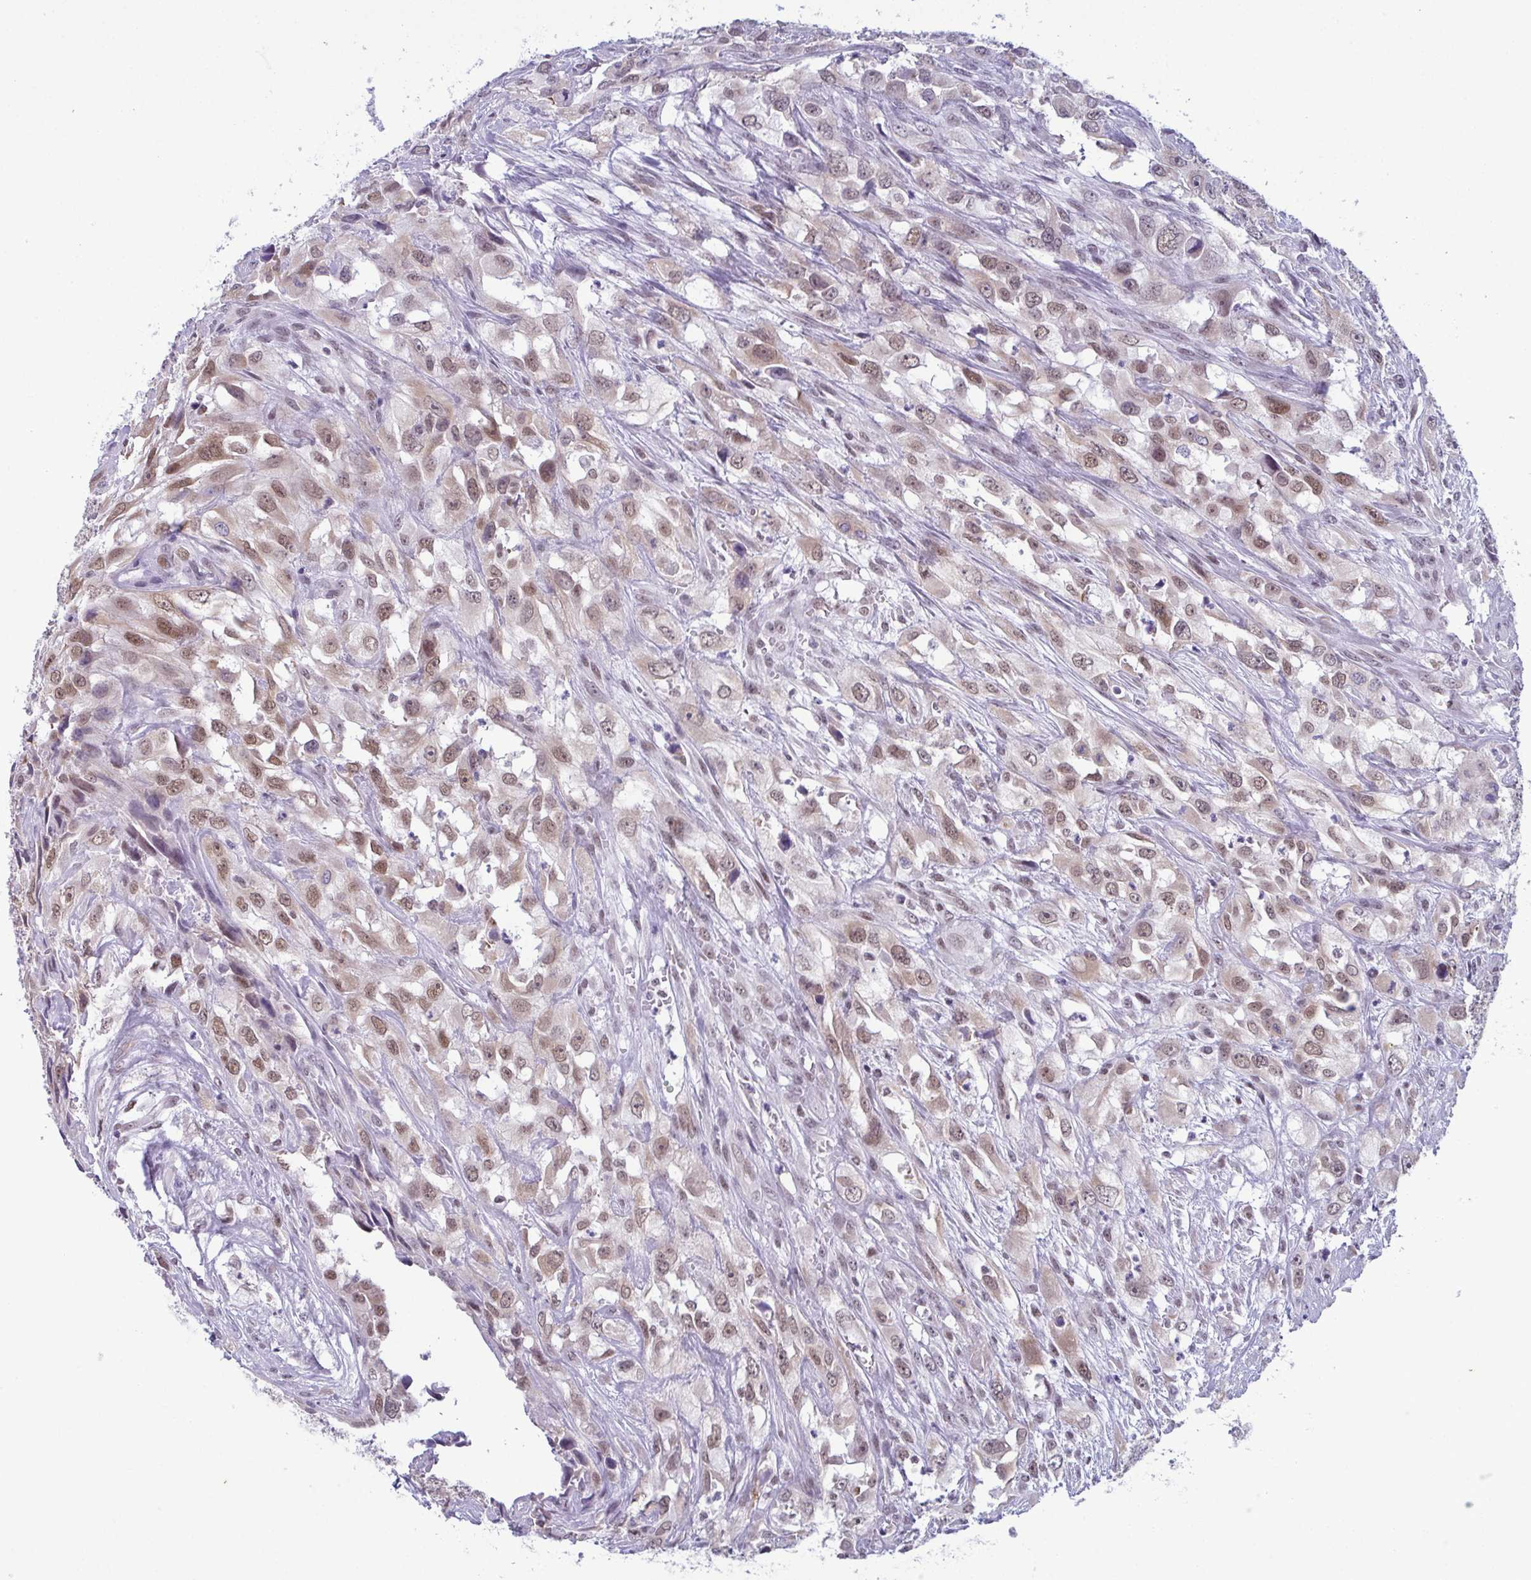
{"staining": {"intensity": "moderate", "quantity": ">75%", "location": "nuclear"}, "tissue": "urothelial cancer", "cell_type": "Tumor cells", "image_type": "cancer", "snomed": [{"axis": "morphology", "description": "Urothelial carcinoma, High grade"}, {"axis": "topography", "description": "Urinary bladder"}], "caption": "Brown immunohistochemical staining in human urothelial cancer shows moderate nuclear expression in about >75% of tumor cells.", "gene": "RBM7", "patient": {"sex": "male", "age": 67}}